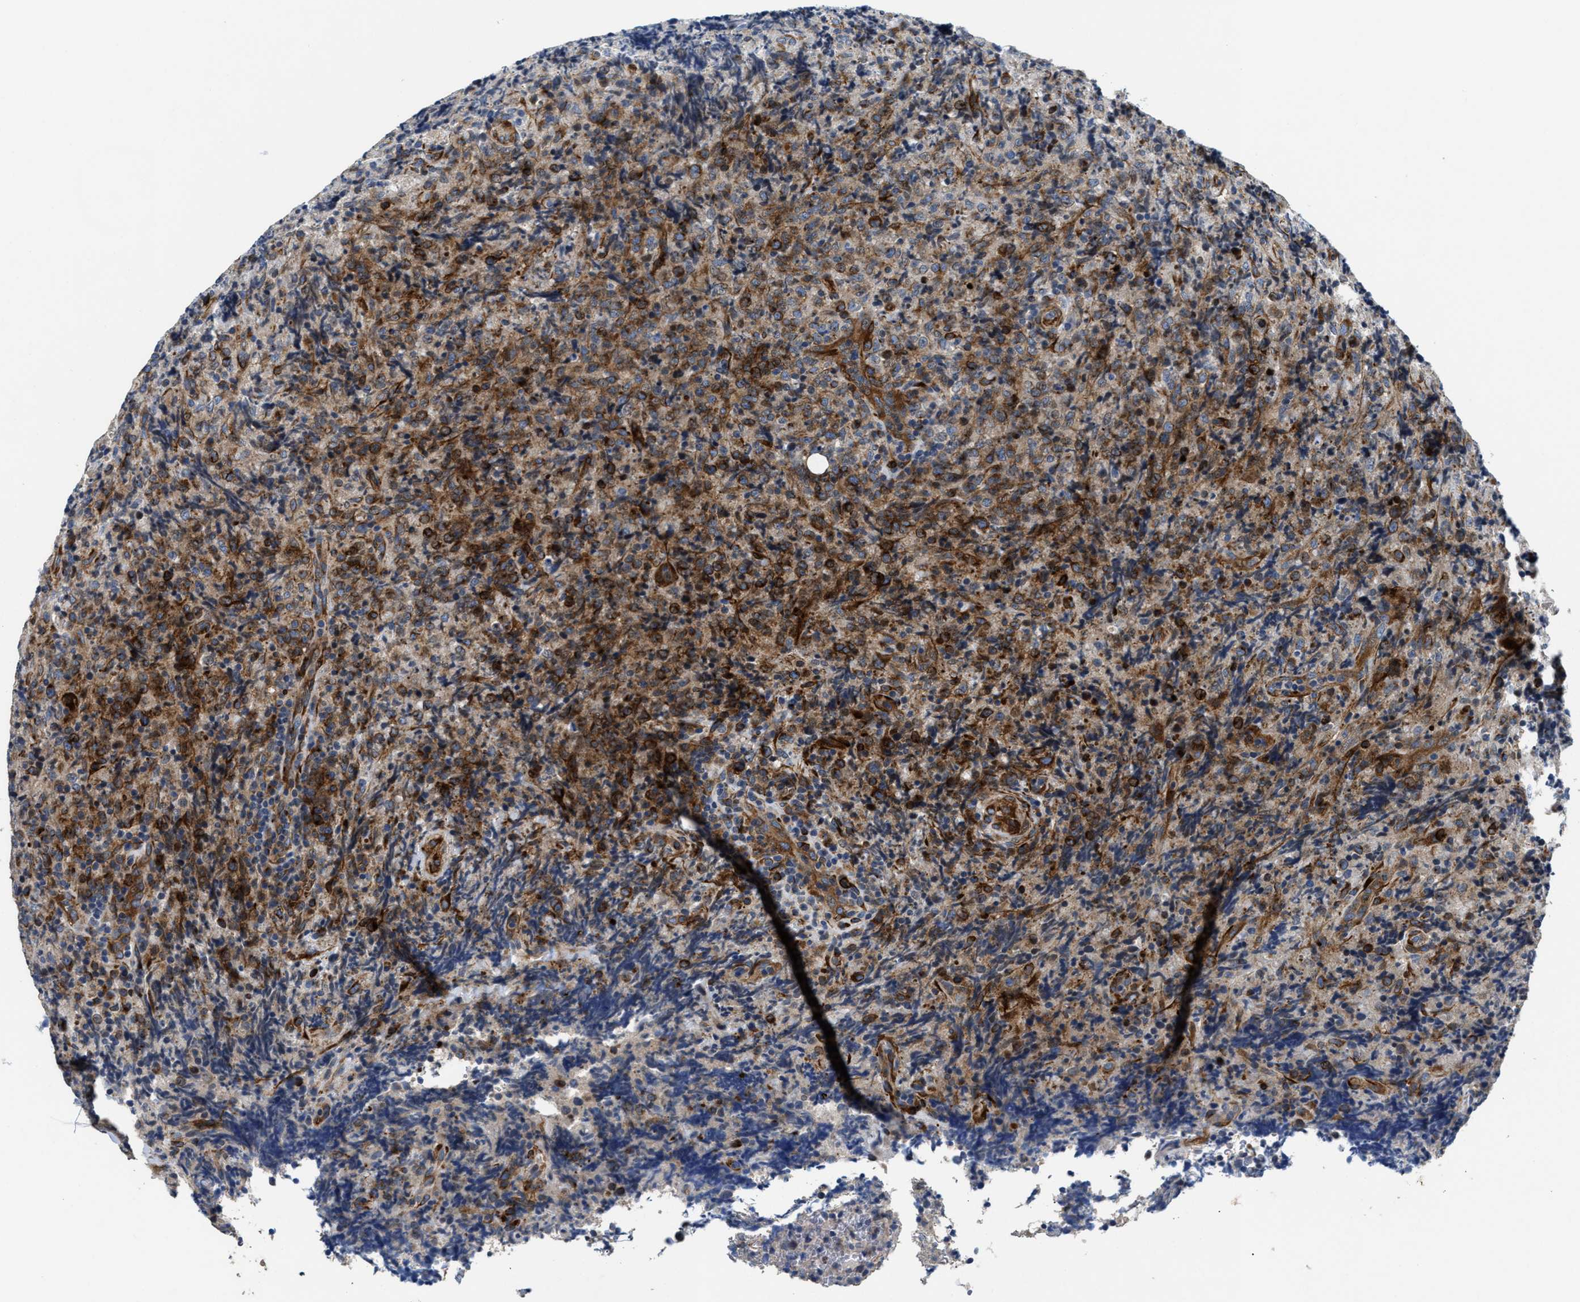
{"staining": {"intensity": "moderate", "quantity": ">75%", "location": "cytoplasmic/membranous"}, "tissue": "lymphoma", "cell_type": "Tumor cells", "image_type": "cancer", "snomed": [{"axis": "morphology", "description": "Malignant lymphoma, non-Hodgkin's type, High grade"}, {"axis": "topography", "description": "Tonsil"}], "caption": "The histopathology image shows staining of malignant lymphoma, non-Hodgkin's type (high-grade), revealing moderate cytoplasmic/membranous protein positivity (brown color) within tumor cells.", "gene": "IL17RC", "patient": {"sex": "female", "age": 36}}